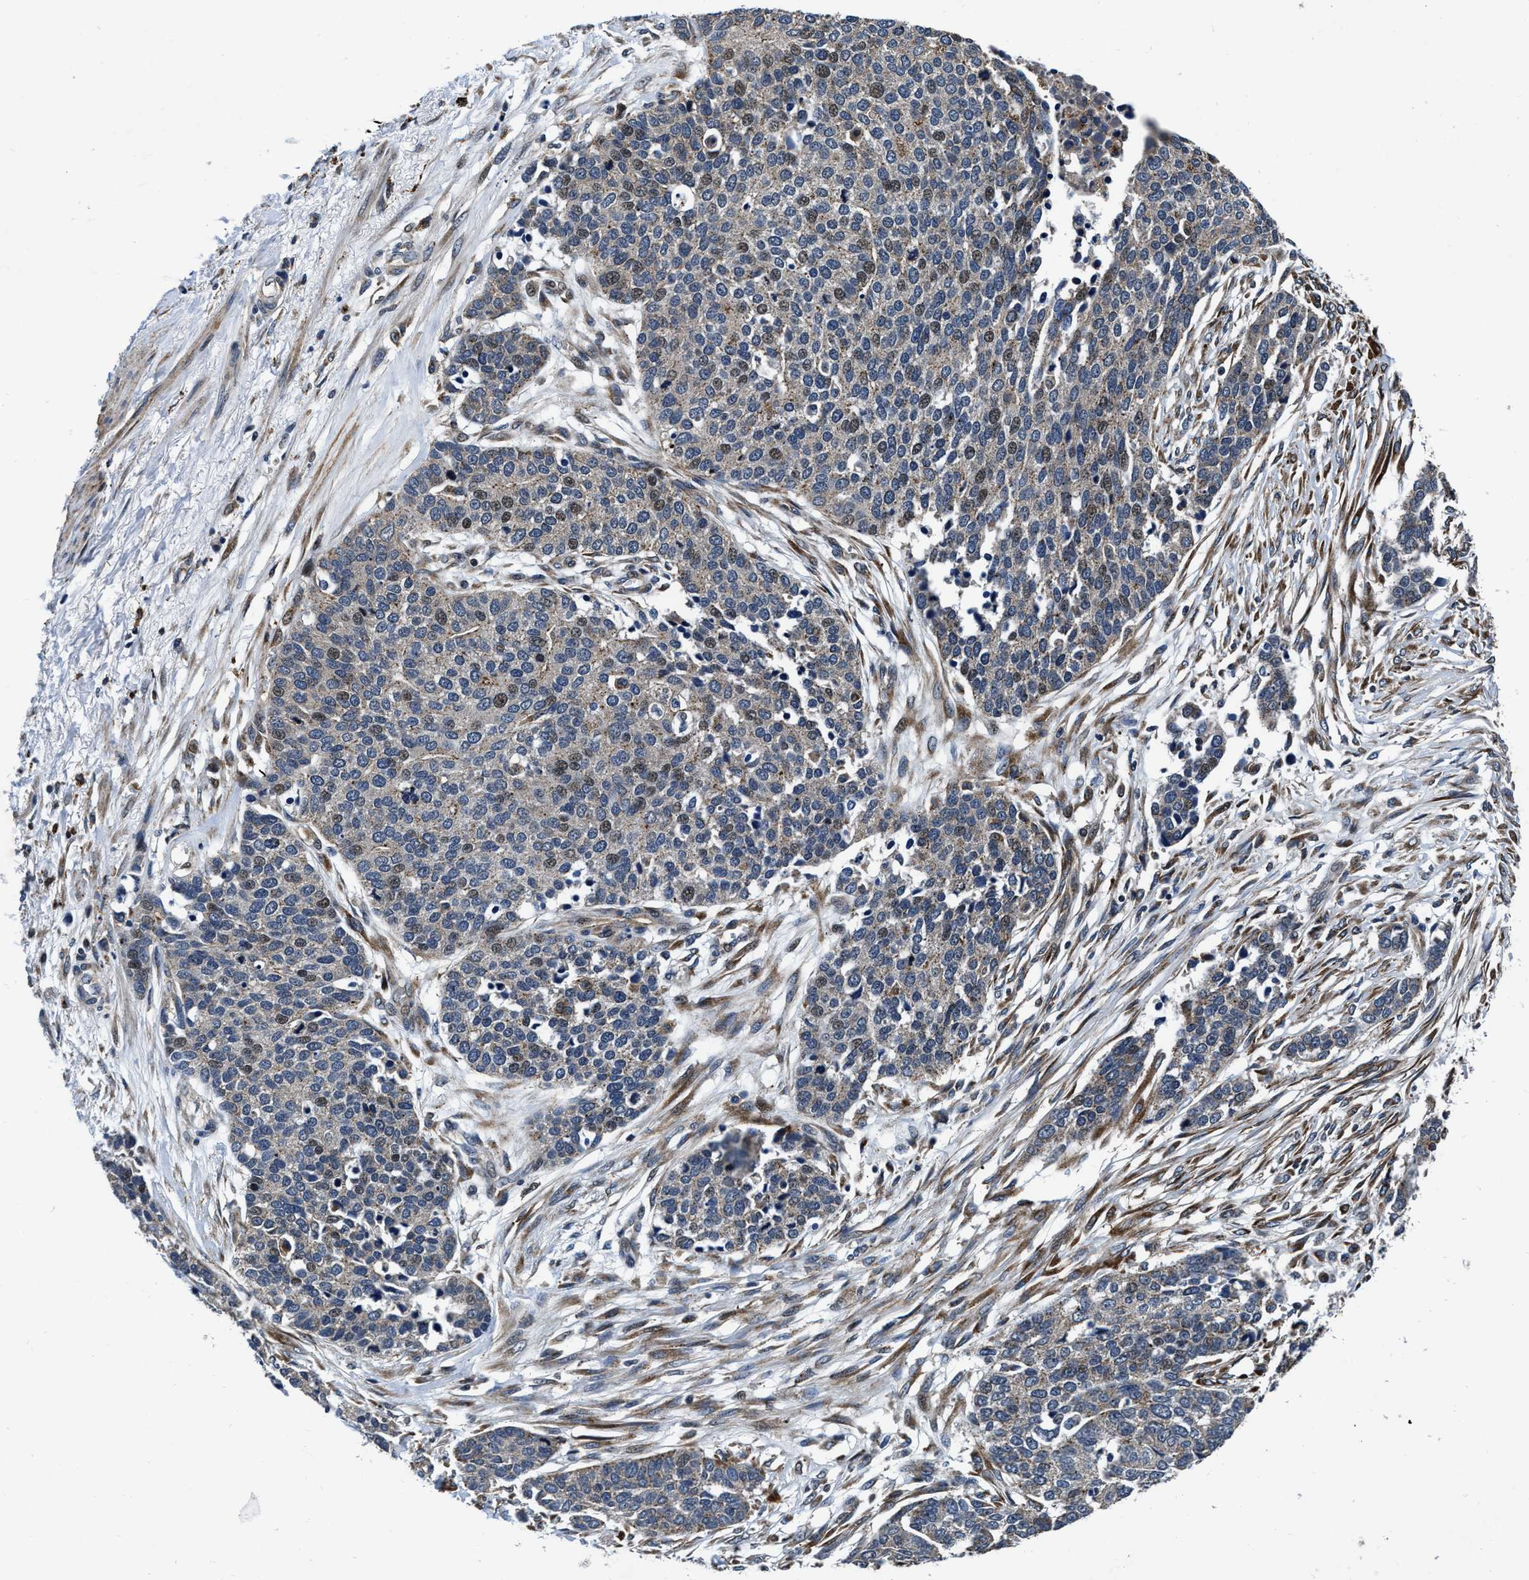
{"staining": {"intensity": "weak", "quantity": "<25%", "location": "nuclear"}, "tissue": "ovarian cancer", "cell_type": "Tumor cells", "image_type": "cancer", "snomed": [{"axis": "morphology", "description": "Cystadenocarcinoma, serous, NOS"}, {"axis": "topography", "description": "Ovary"}], "caption": "Tumor cells are negative for protein expression in human ovarian serous cystadenocarcinoma. (Stains: DAB (3,3'-diaminobenzidine) immunohistochemistry (IHC) with hematoxylin counter stain, Microscopy: brightfield microscopy at high magnification).", "gene": "C2orf66", "patient": {"sex": "female", "age": 44}}